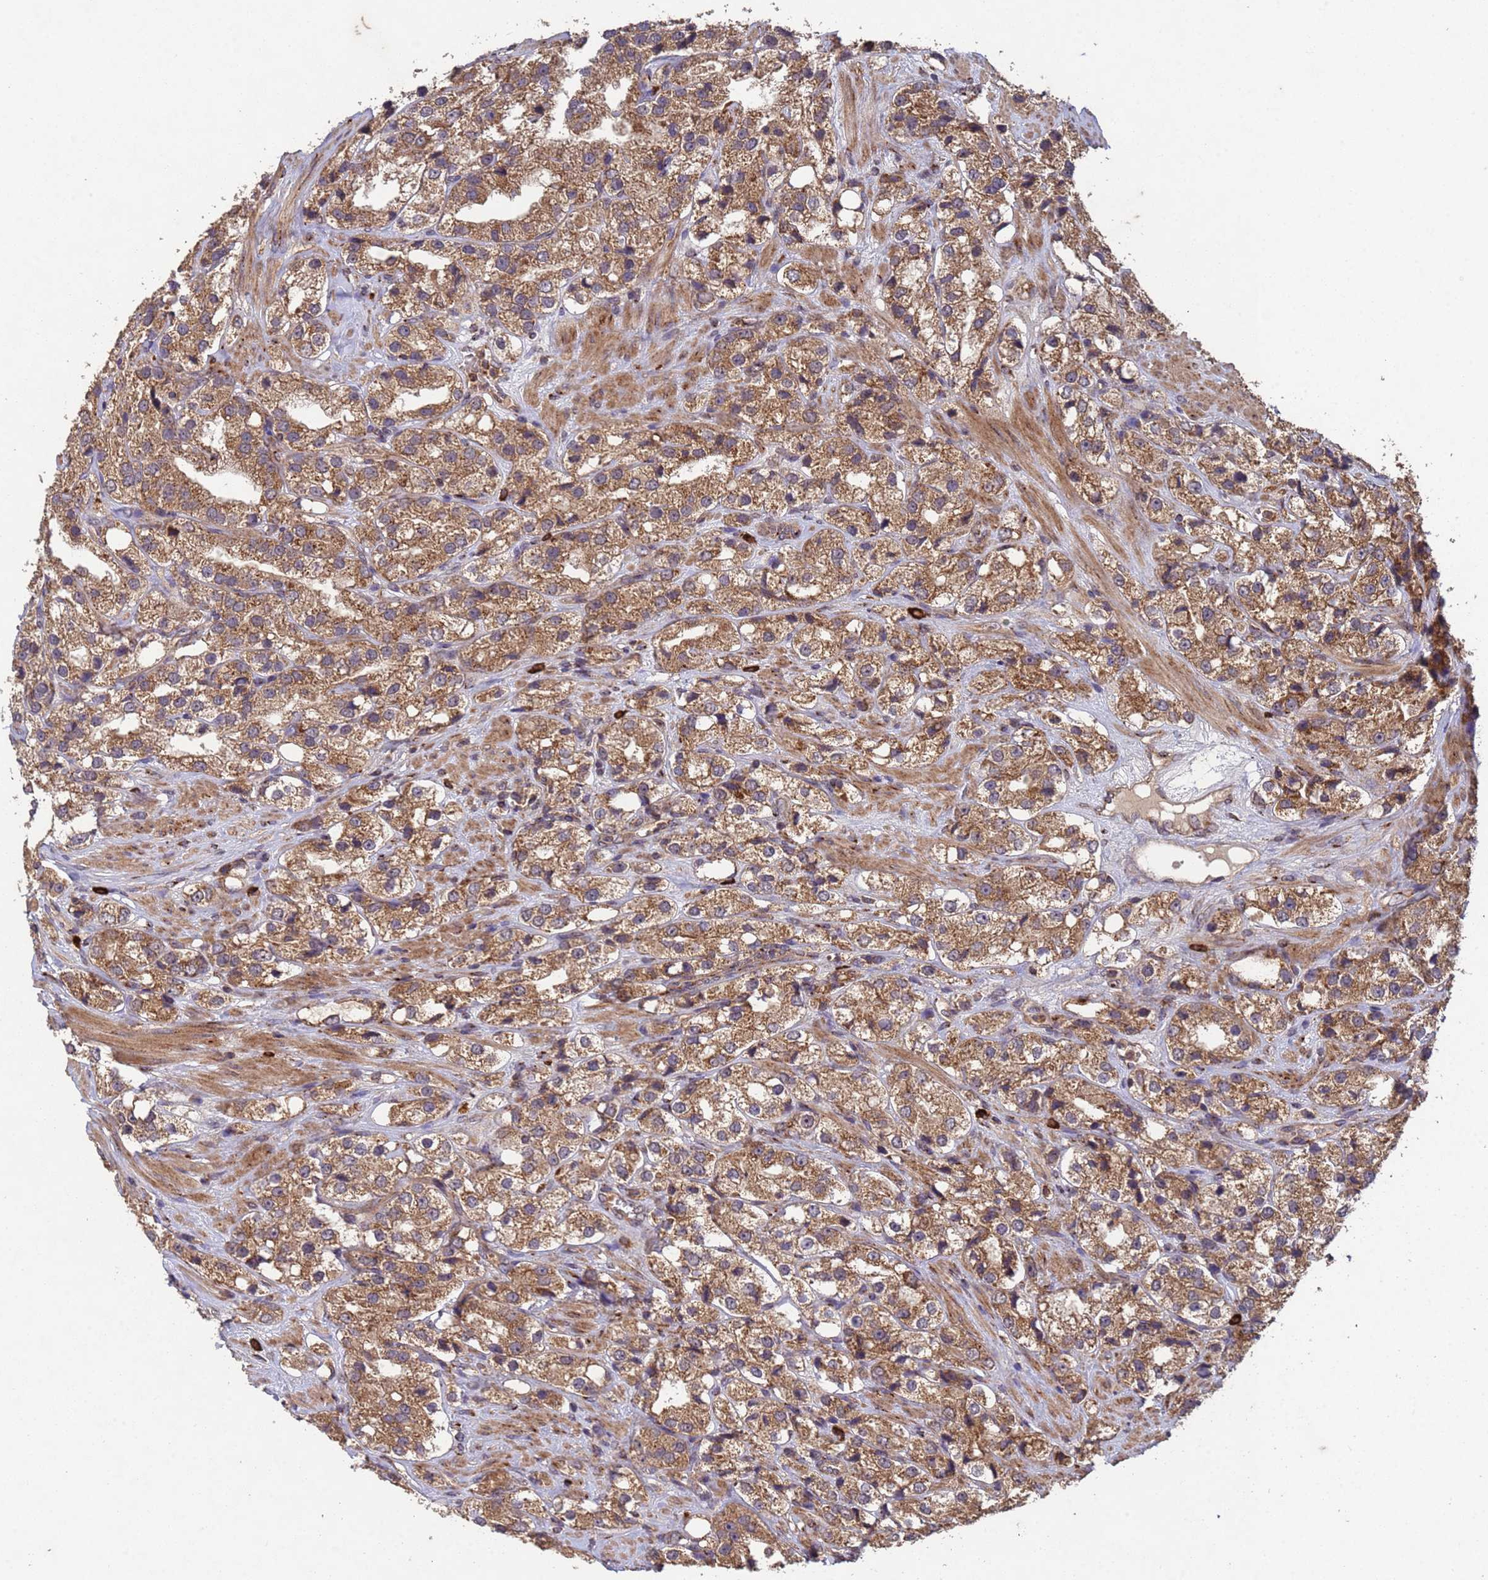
{"staining": {"intensity": "moderate", "quantity": ">75%", "location": "cytoplasmic/membranous"}, "tissue": "prostate cancer", "cell_type": "Tumor cells", "image_type": "cancer", "snomed": [{"axis": "morphology", "description": "Adenocarcinoma, NOS"}, {"axis": "topography", "description": "Prostate"}], "caption": "Tumor cells demonstrate moderate cytoplasmic/membranous positivity in approximately >75% of cells in prostate adenocarcinoma. Nuclei are stained in blue.", "gene": "FASTKD1", "patient": {"sex": "male", "age": 79}}